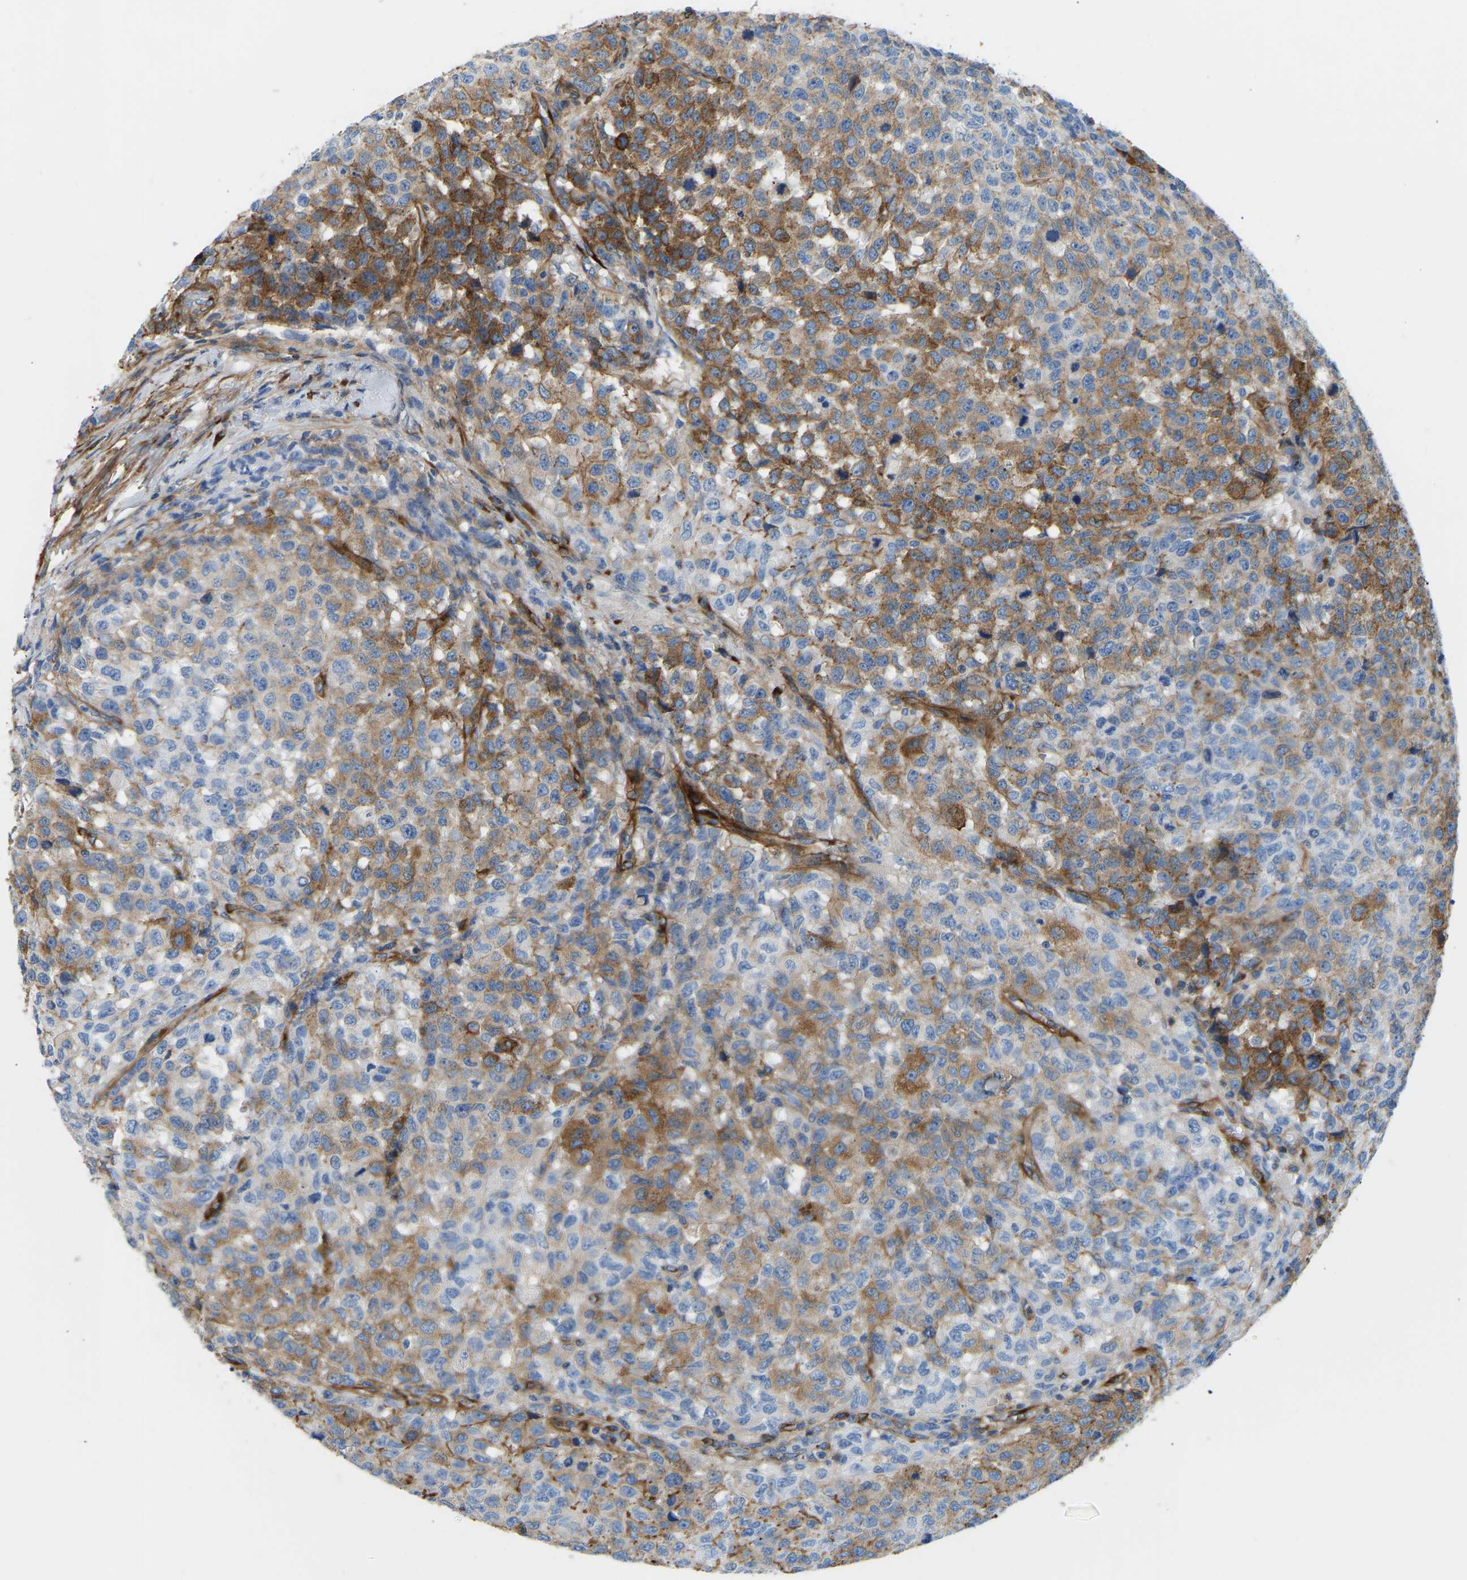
{"staining": {"intensity": "moderate", "quantity": ">75%", "location": "cytoplasmic/membranous"}, "tissue": "testis cancer", "cell_type": "Tumor cells", "image_type": "cancer", "snomed": [{"axis": "morphology", "description": "Seminoma, NOS"}, {"axis": "topography", "description": "Testis"}], "caption": "Tumor cells reveal medium levels of moderate cytoplasmic/membranous staining in about >75% of cells in human testis seminoma. Immunohistochemistry (ihc) stains the protein of interest in brown and the nuclei are stained blue.", "gene": "COL15A1", "patient": {"sex": "male", "age": 59}}